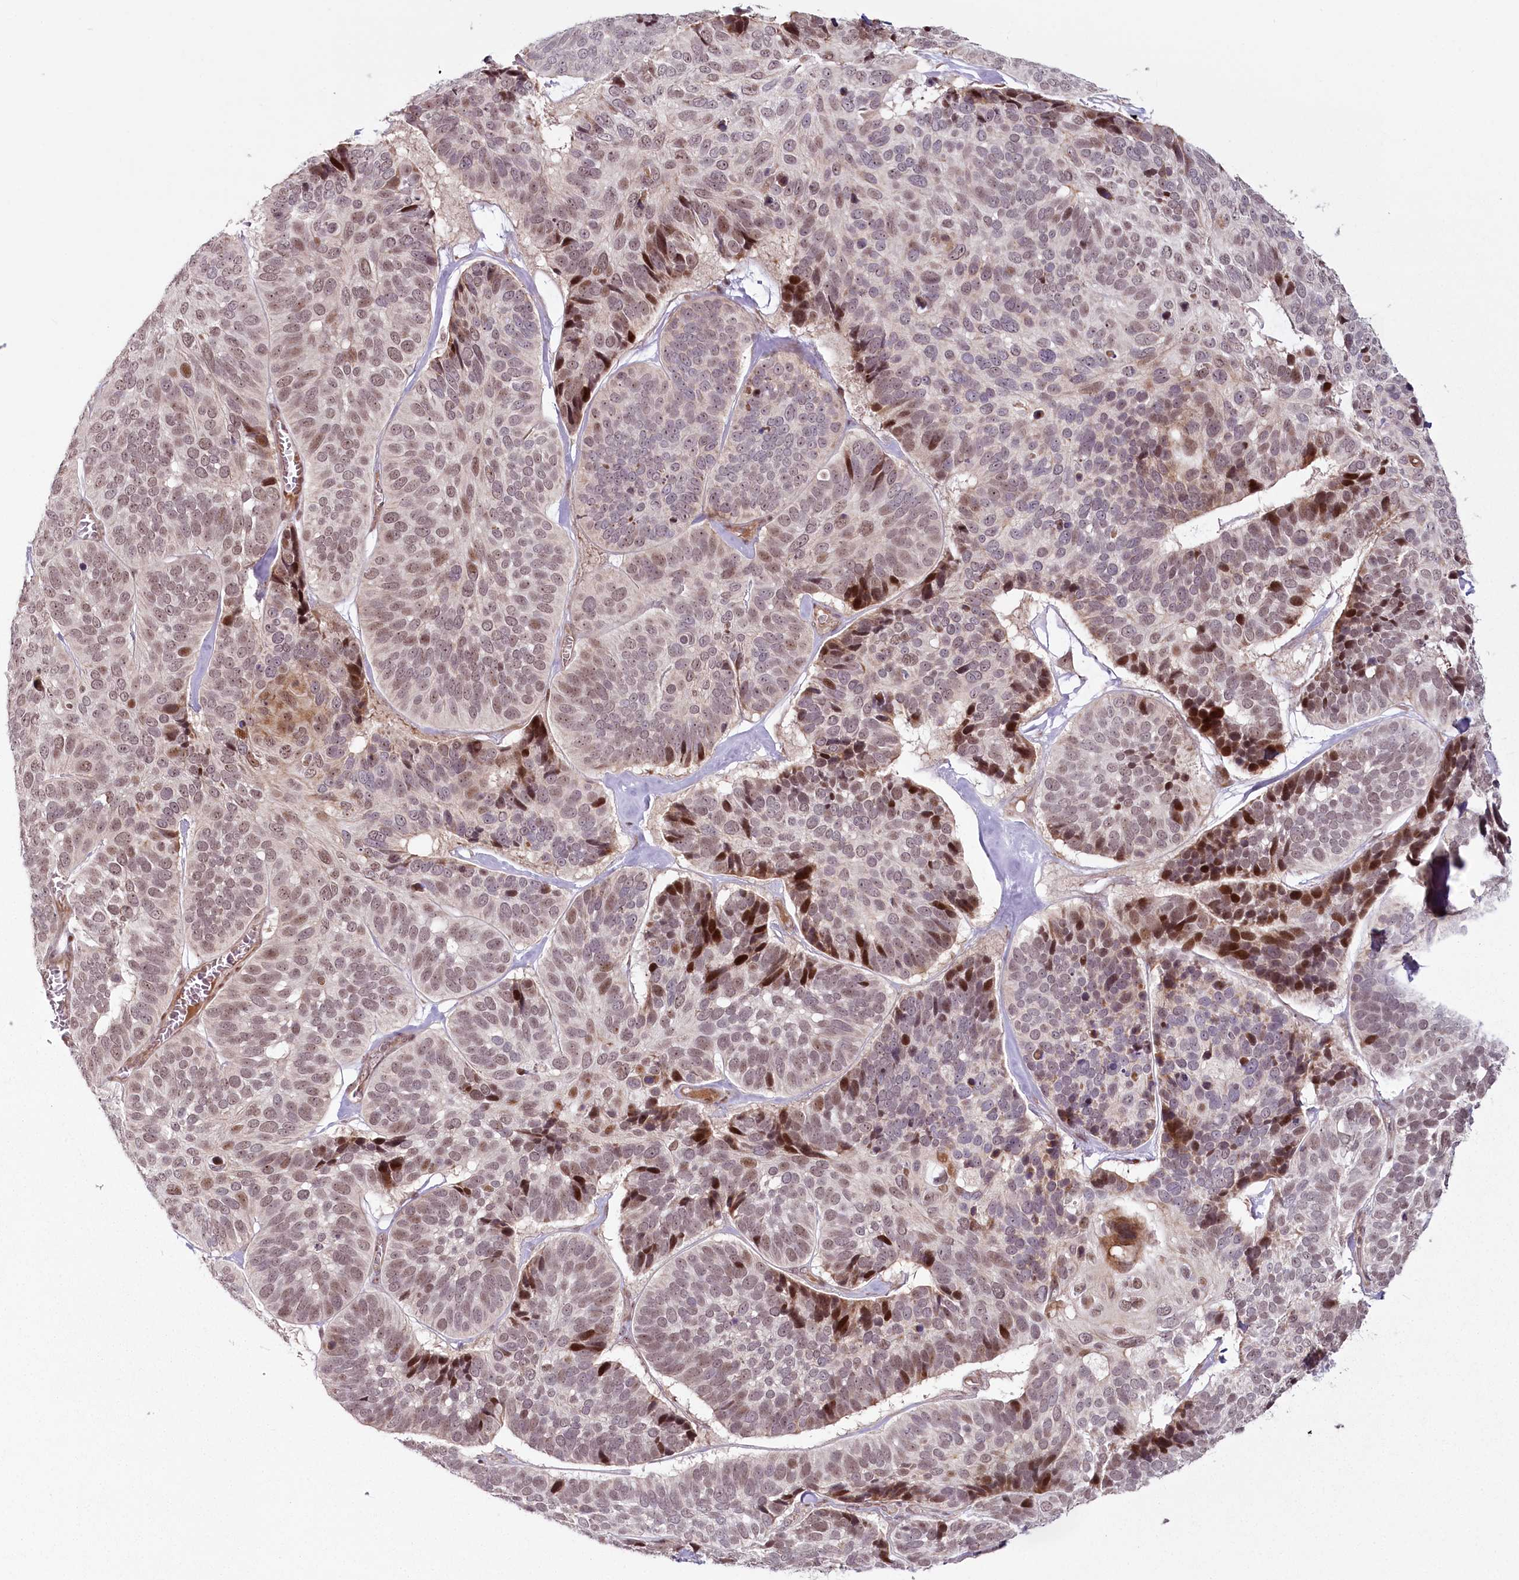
{"staining": {"intensity": "strong", "quantity": "<25%", "location": "nuclear"}, "tissue": "skin cancer", "cell_type": "Tumor cells", "image_type": "cancer", "snomed": [{"axis": "morphology", "description": "Basal cell carcinoma"}, {"axis": "topography", "description": "Skin"}], "caption": "Skin cancer was stained to show a protein in brown. There is medium levels of strong nuclear expression in approximately <25% of tumor cells. (Brightfield microscopy of DAB IHC at high magnification).", "gene": "FAM204A", "patient": {"sex": "male", "age": 62}}